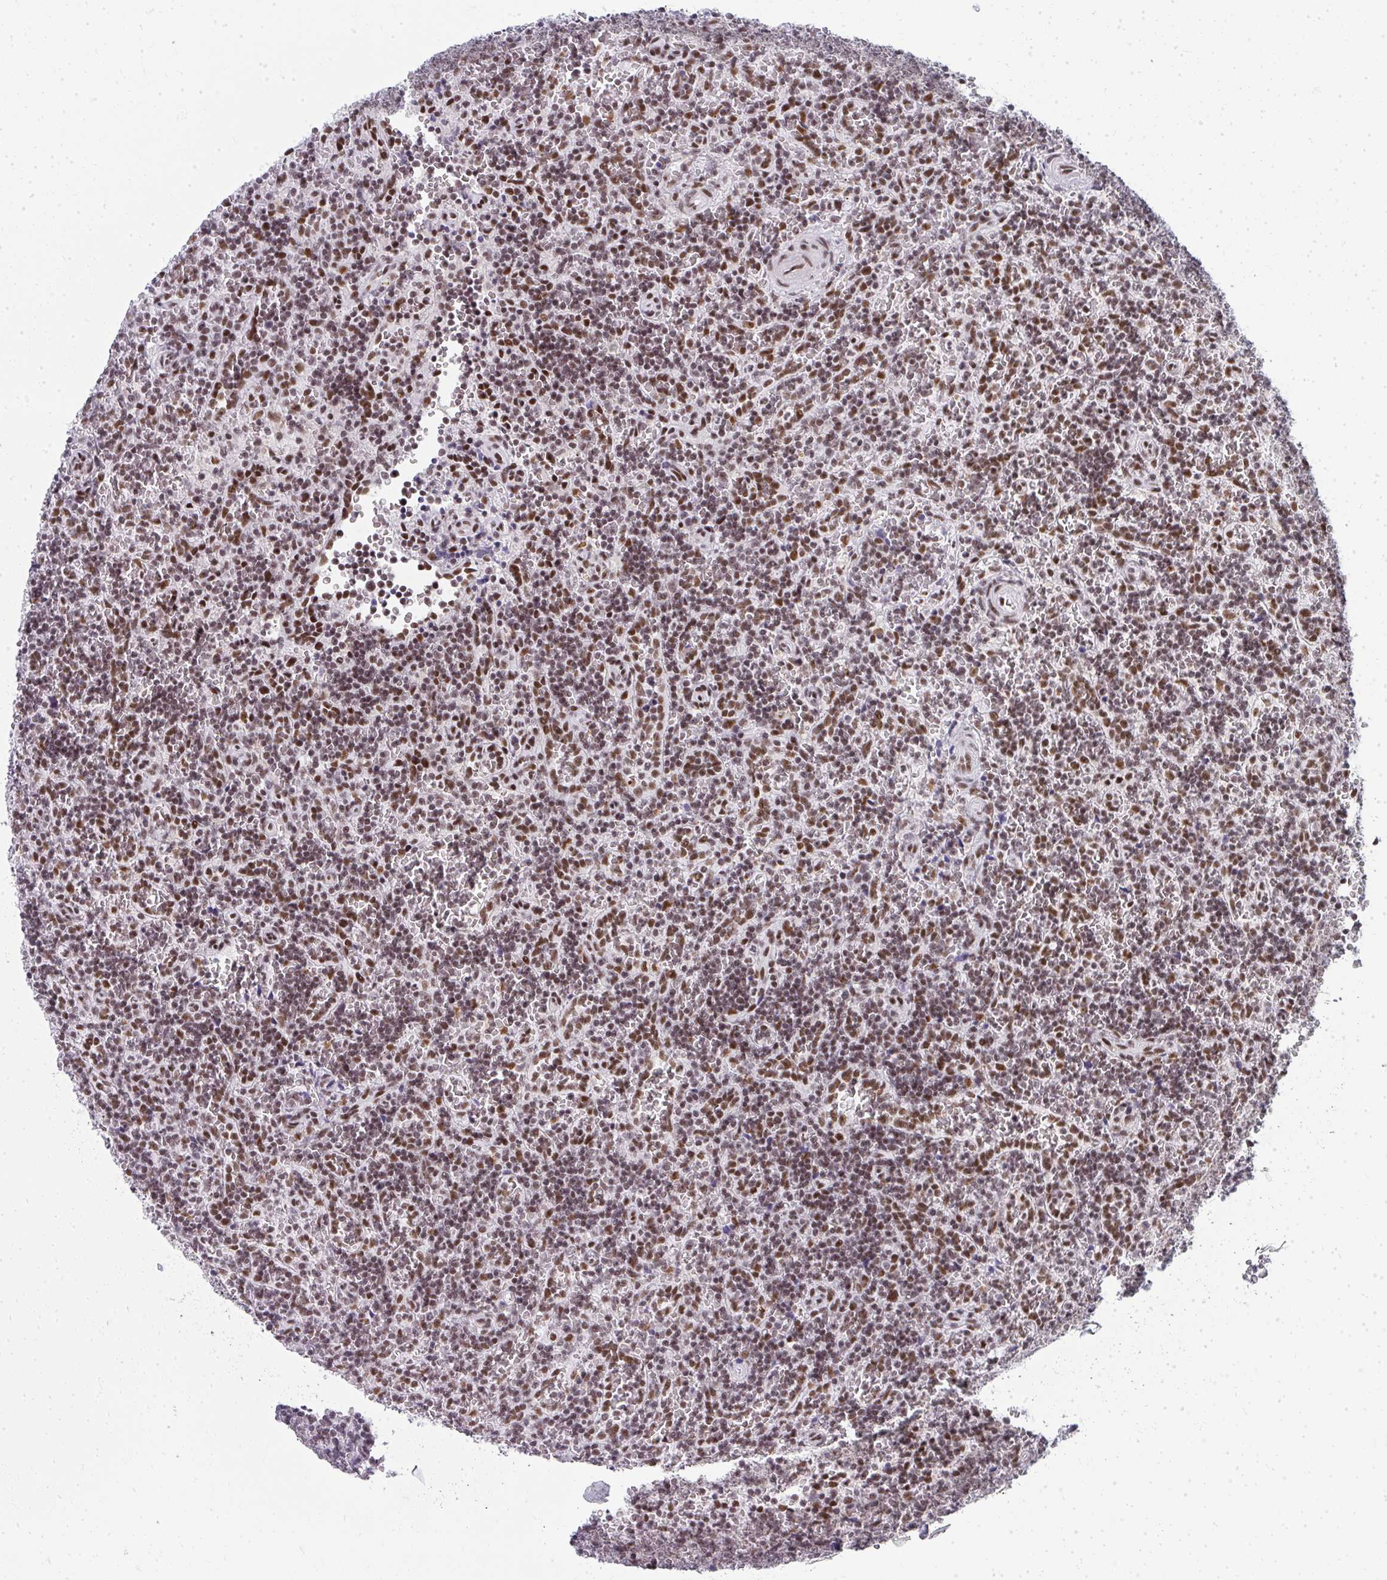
{"staining": {"intensity": "moderate", "quantity": ">75%", "location": "nuclear"}, "tissue": "lymphoma", "cell_type": "Tumor cells", "image_type": "cancer", "snomed": [{"axis": "morphology", "description": "Malignant lymphoma, non-Hodgkin's type, Low grade"}, {"axis": "topography", "description": "Spleen"}], "caption": "Malignant lymphoma, non-Hodgkin's type (low-grade) tissue reveals moderate nuclear expression in about >75% of tumor cells, visualized by immunohistochemistry.", "gene": "CREBBP", "patient": {"sex": "male", "age": 73}}